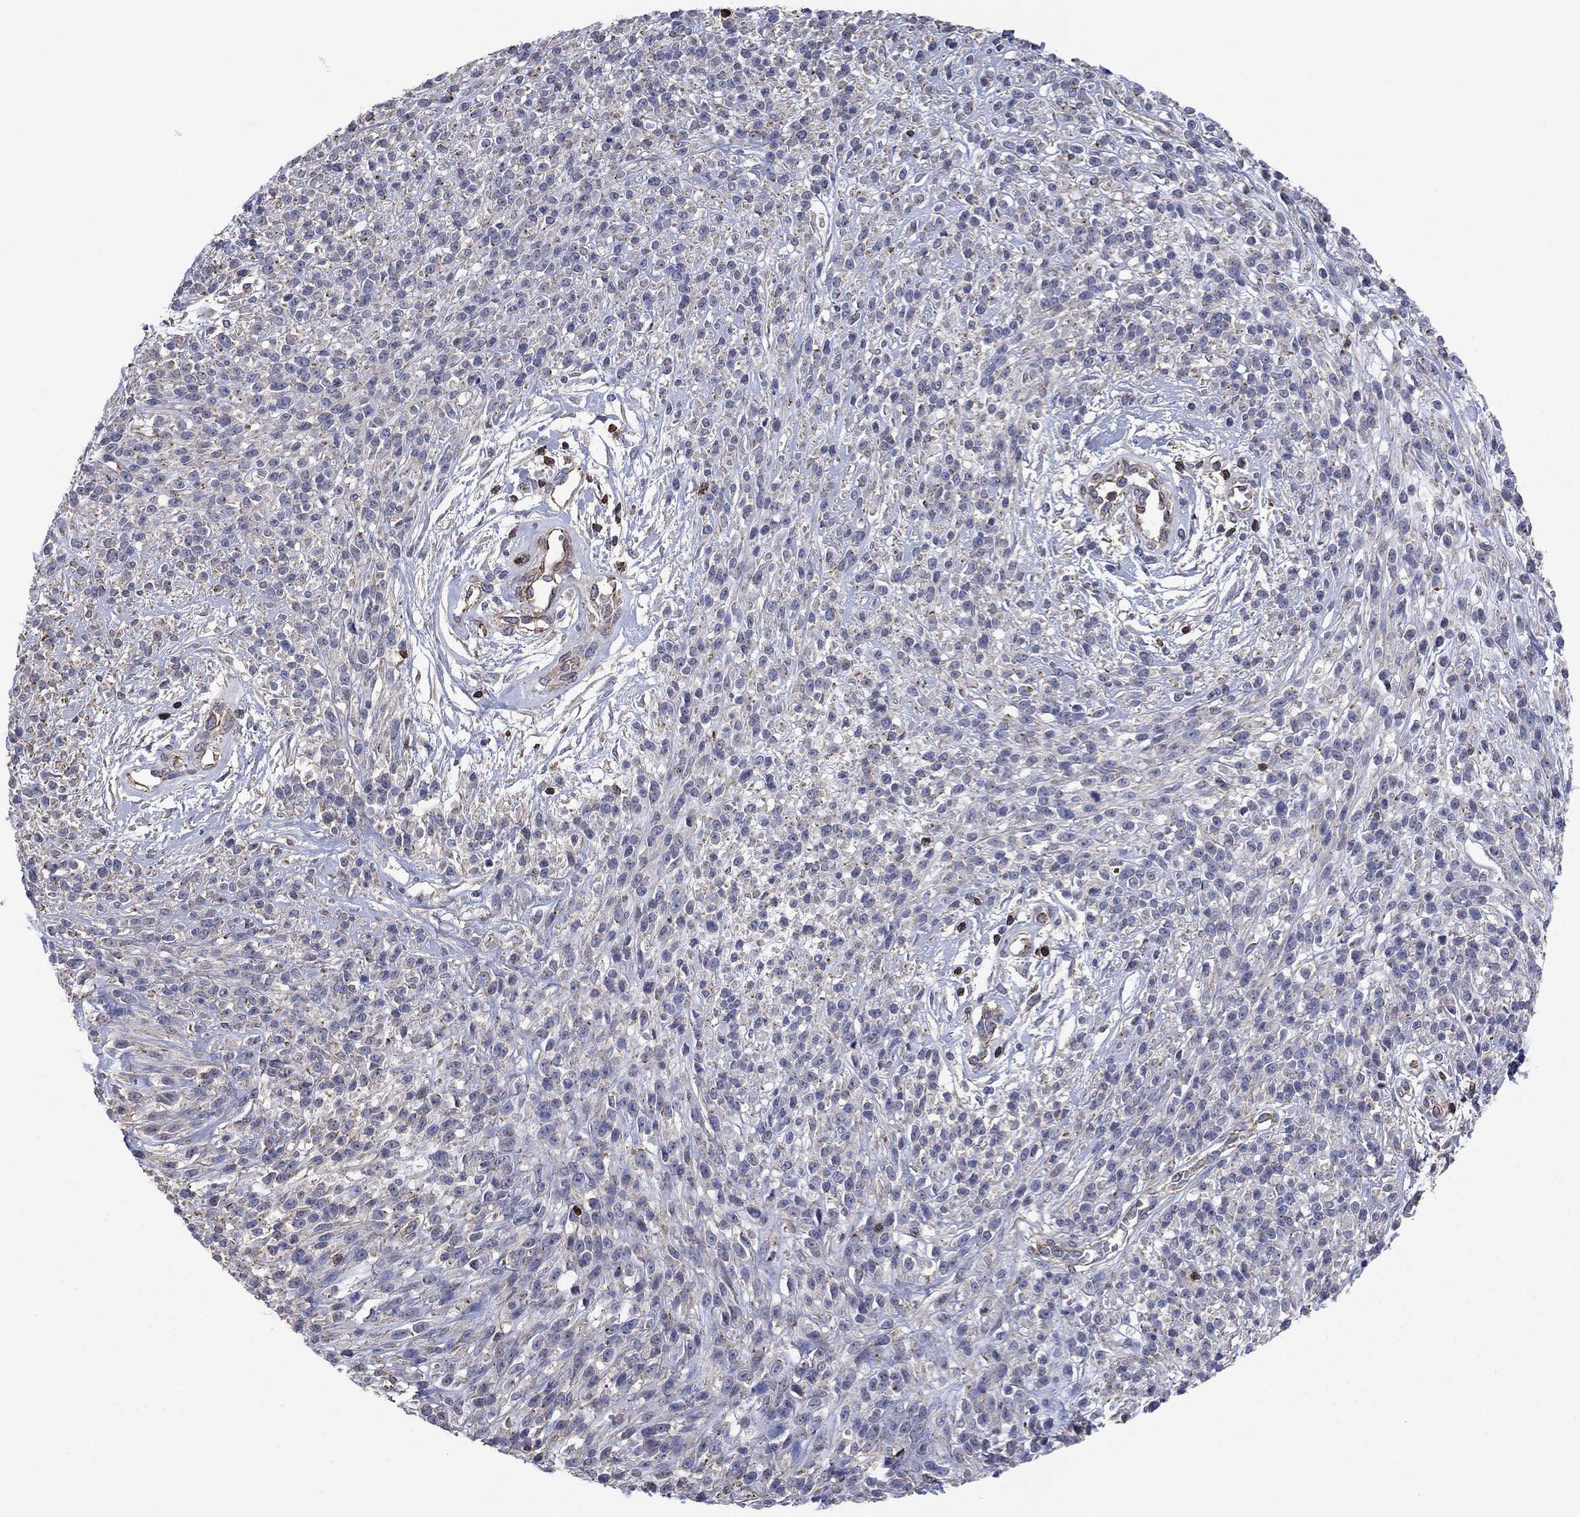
{"staining": {"intensity": "negative", "quantity": "none", "location": "none"}, "tissue": "melanoma", "cell_type": "Tumor cells", "image_type": "cancer", "snomed": [{"axis": "morphology", "description": "Malignant melanoma, NOS"}, {"axis": "topography", "description": "Skin"}, {"axis": "topography", "description": "Skin of trunk"}], "caption": "A photomicrograph of human malignant melanoma is negative for staining in tumor cells.", "gene": "PSD4", "patient": {"sex": "male", "age": 74}}